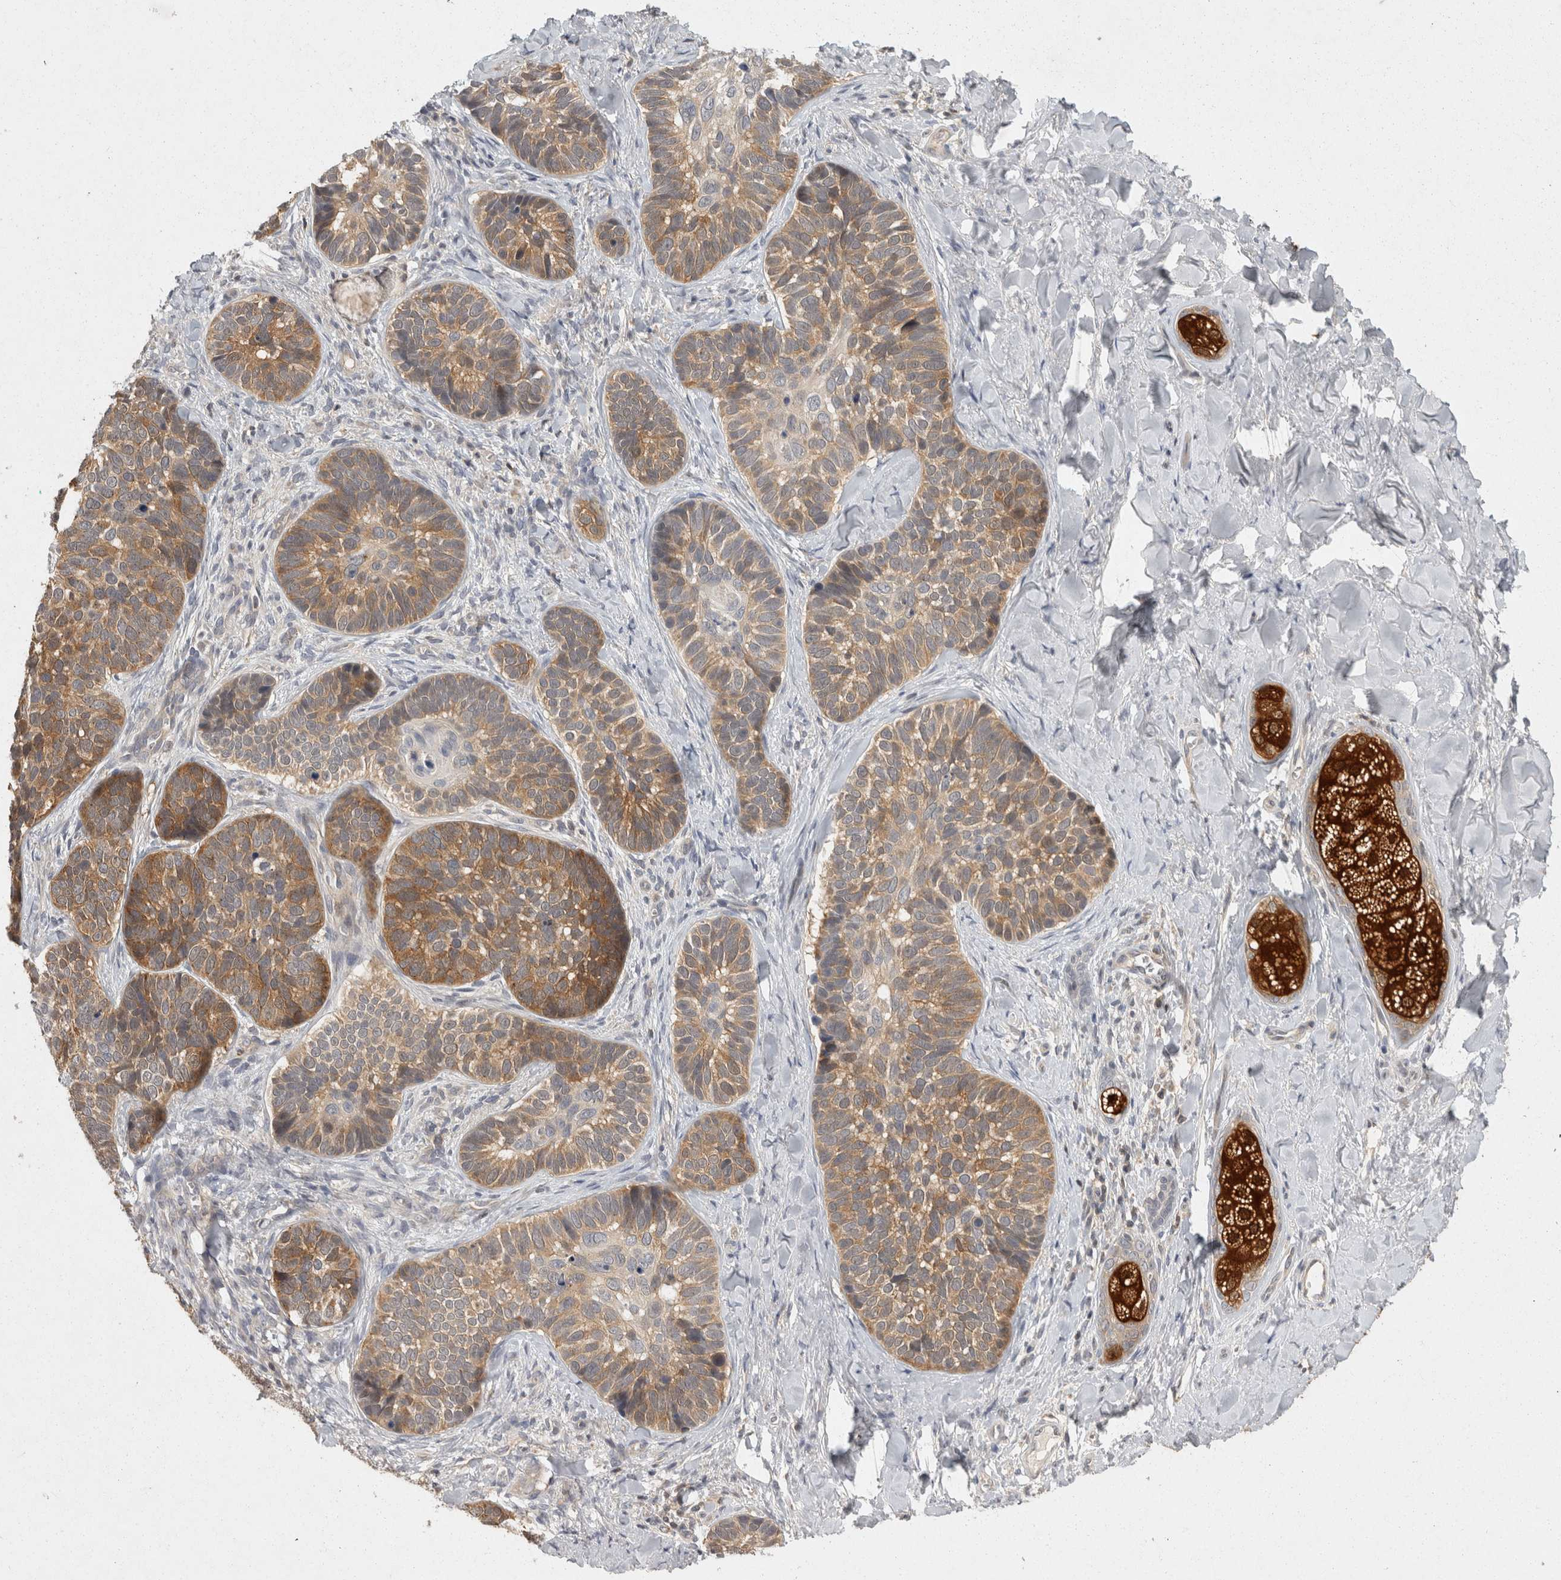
{"staining": {"intensity": "moderate", "quantity": ">75%", "location": "cytoplasmic/membranous"}, "tissue": "skin cancer", "cell_type": "Tumor cells", "image_type": "cancer", "snomed": [{"axis": "morphology", "description": "Basal cell carcinoma"}, {"axis": "topography", "description": "Skin"}], "caption": "Moderate cytoplasmic/membranous staining is identified in approximately >75% of tumor cells in skin basal cell carcinoma.", "gene": "ACAT2", "patient": {"sex": "male", "age": 62}}